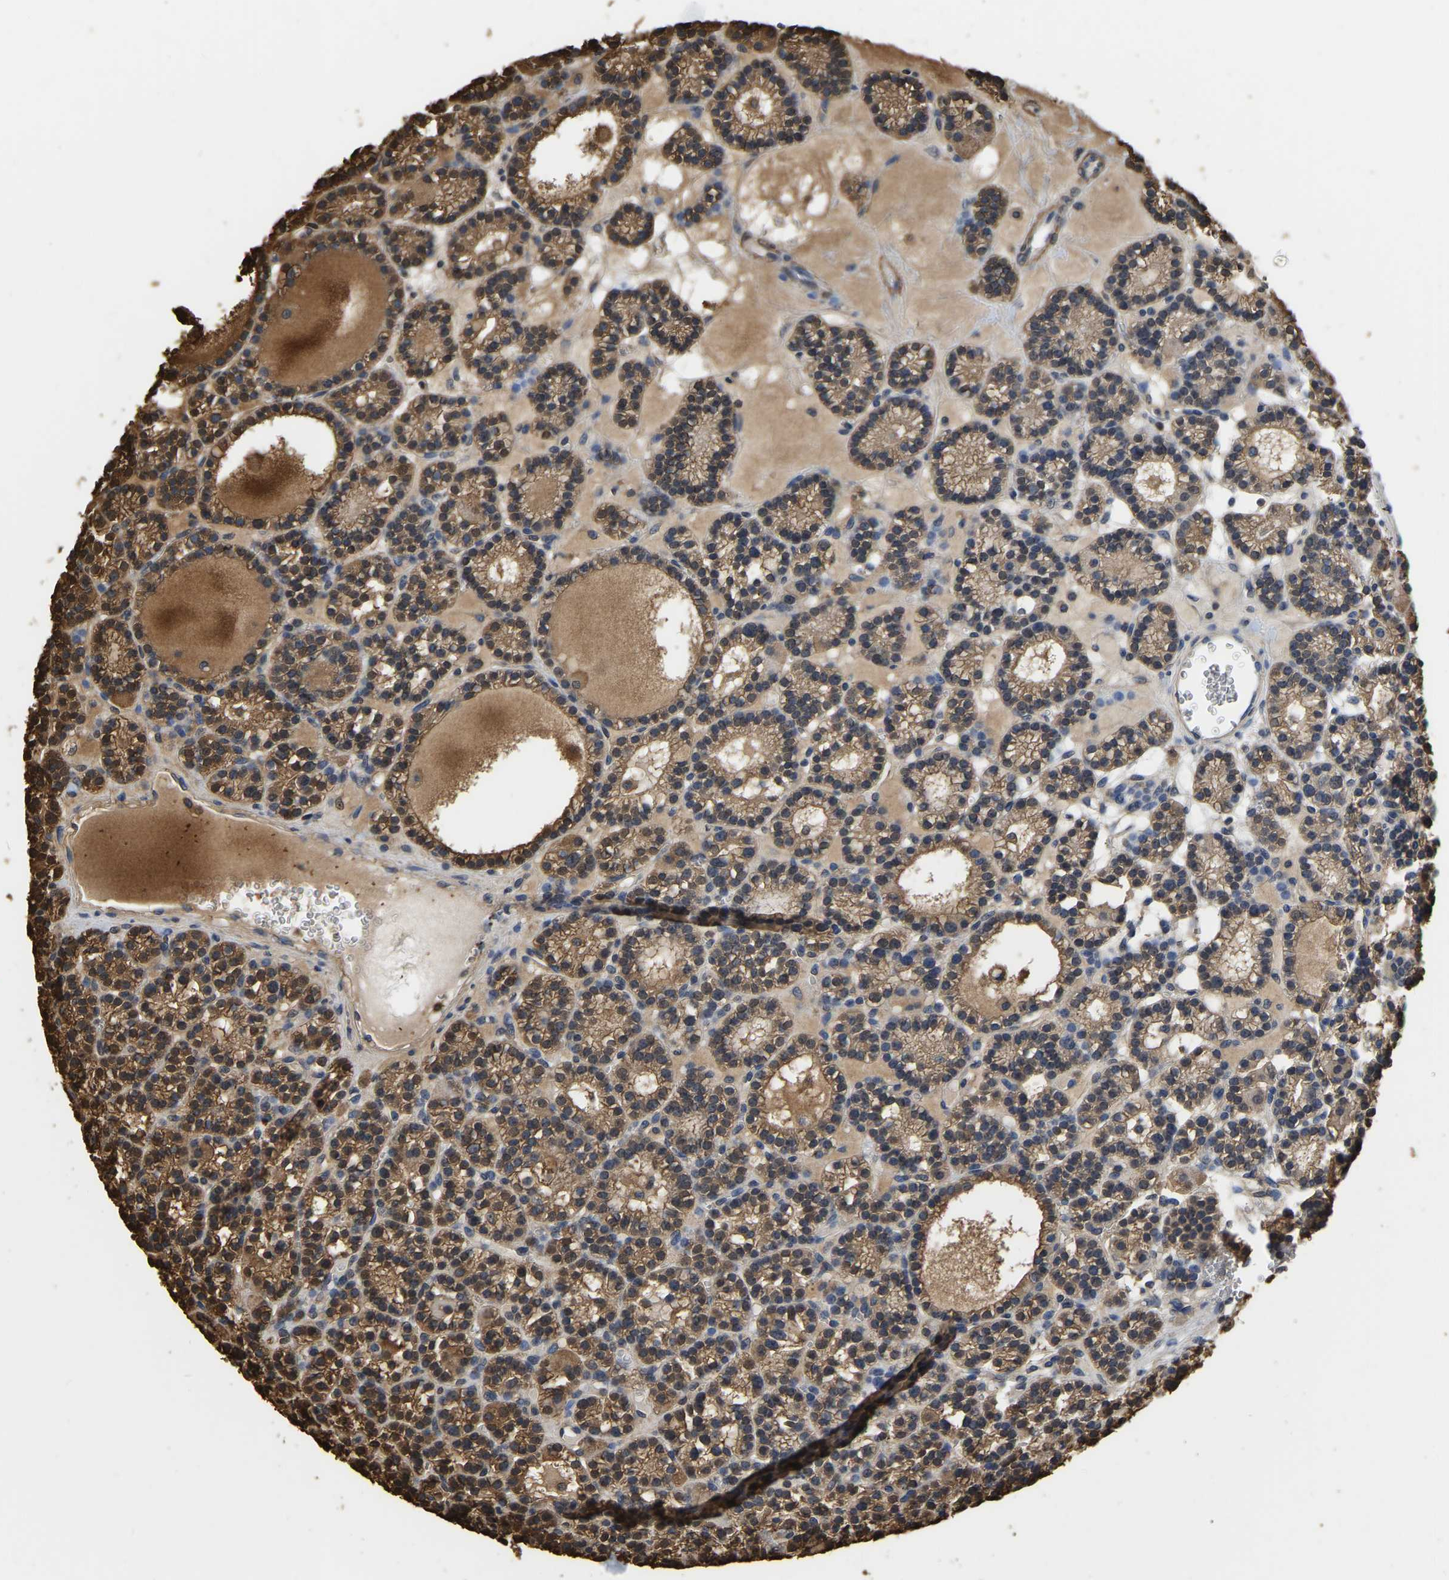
{"staining": {"intensity": "moderate", "quantity": ">75%", "location": "cytoplasmic/membranous"}, "tissue": "parathyroid gland", "cell_type": "Glandular cells", "image_type": "normal", "snomed": [{"axis": "morphology", "description": "Normal tissue, NOS"}, {"axis": "morphology", "description": "Adenoma, NOS"}, {"axis": "topography", "description": "Parathyroid gland"}], "caption": "Protein expression analysis of benign human parathyroid gland reveals moderate cytoplasmic/membranous expression in approximately >75% of glandular cells.", "gene": "LDHB", "patient": {"sex": "female", "age": 58}}